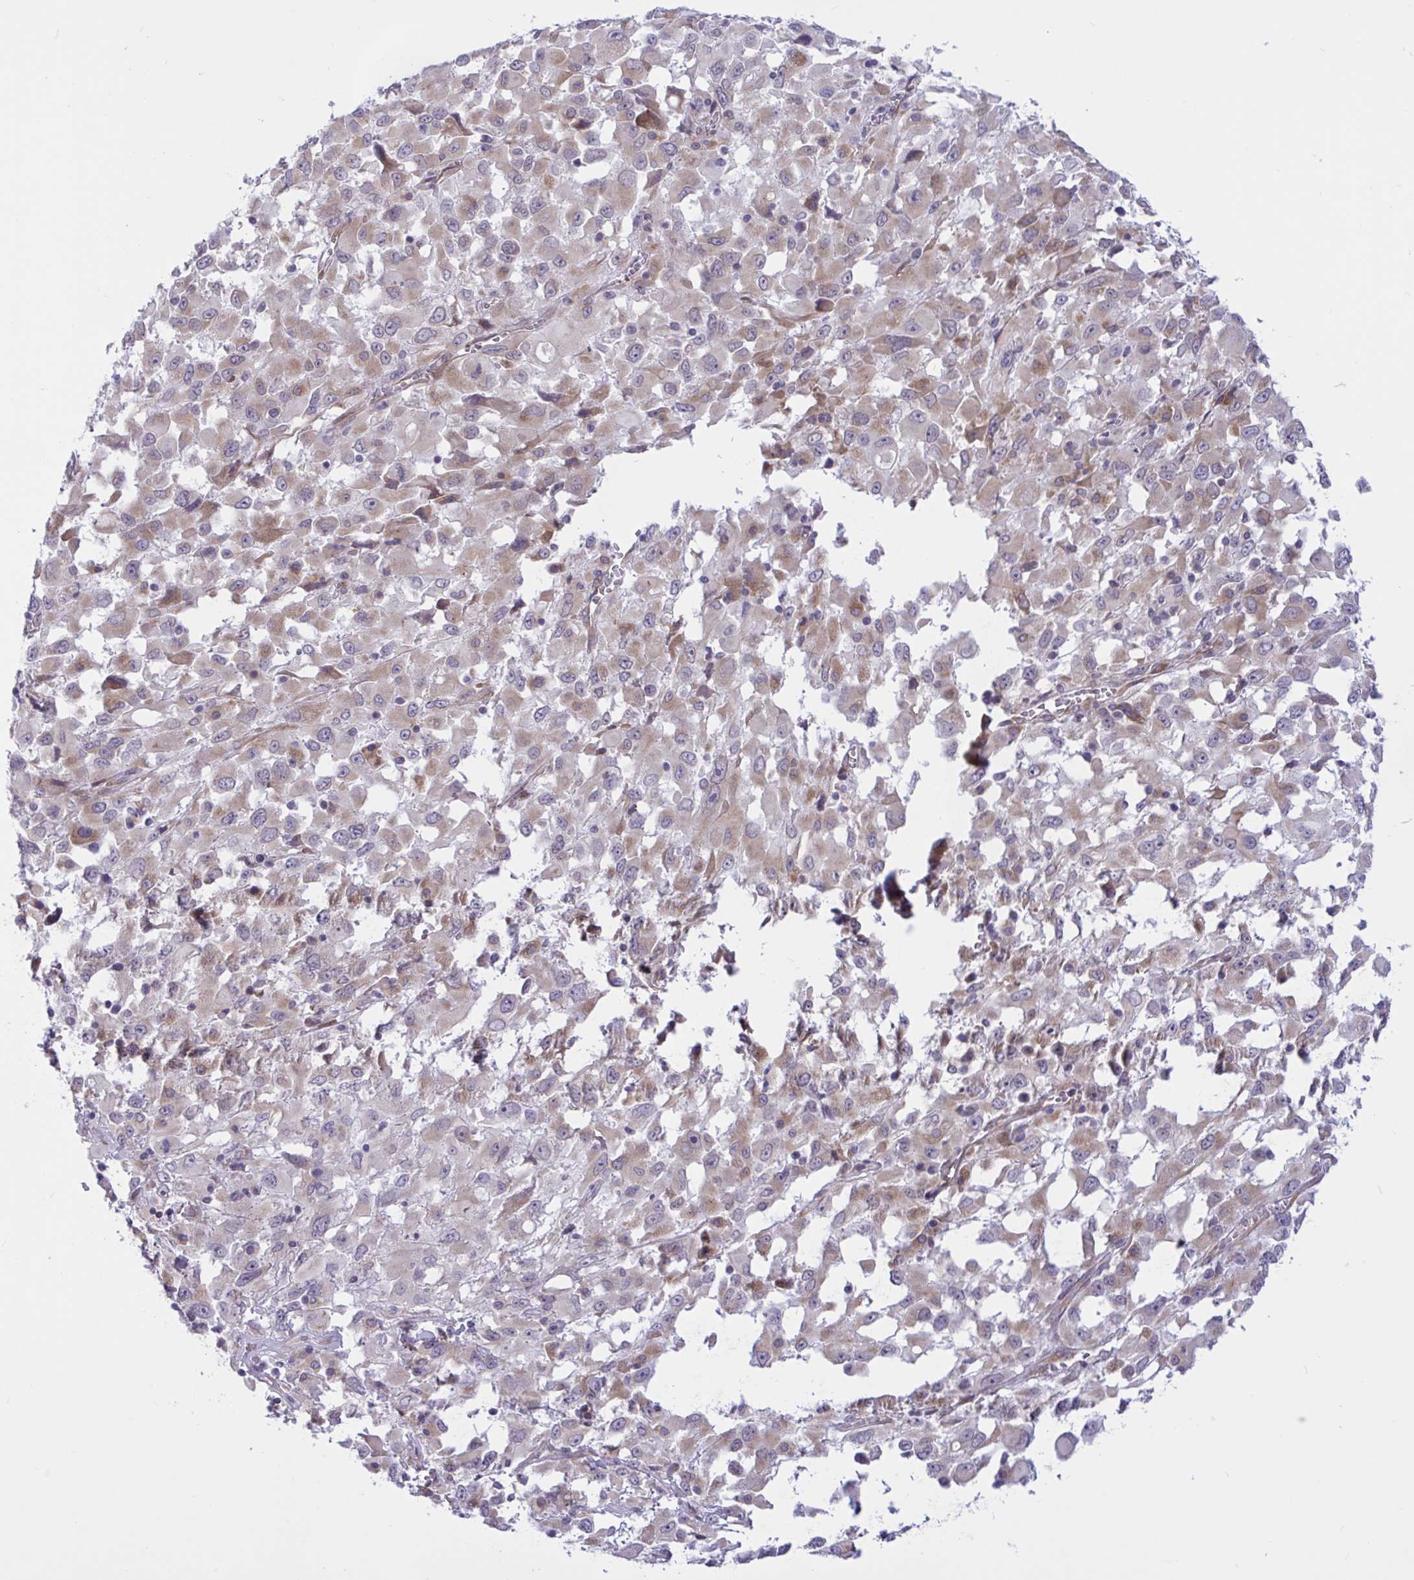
{"staining": {"intensity": "weak", "quantity": ">75%", "location": "cytoplasmic/membranous"}, "tissue": "melanoma", "cell_type": "Tumor cells", "image_type": "cancer", "snomed": [{"axis": "morphology", "description": "Malignant melanoma, Metastatic site"}, {"axis": "topography", "description": "Soft tissue"}], "caption": "A high-resolution image shows immunohistochemistry staining of malignant melanoma (metastatic site), which demonstrates weak cytoplasmic/membranous staining in approximately >75% of tumor cells.", "gene": "CAMLG", "patient": {"sex": "male", "age": 50}}